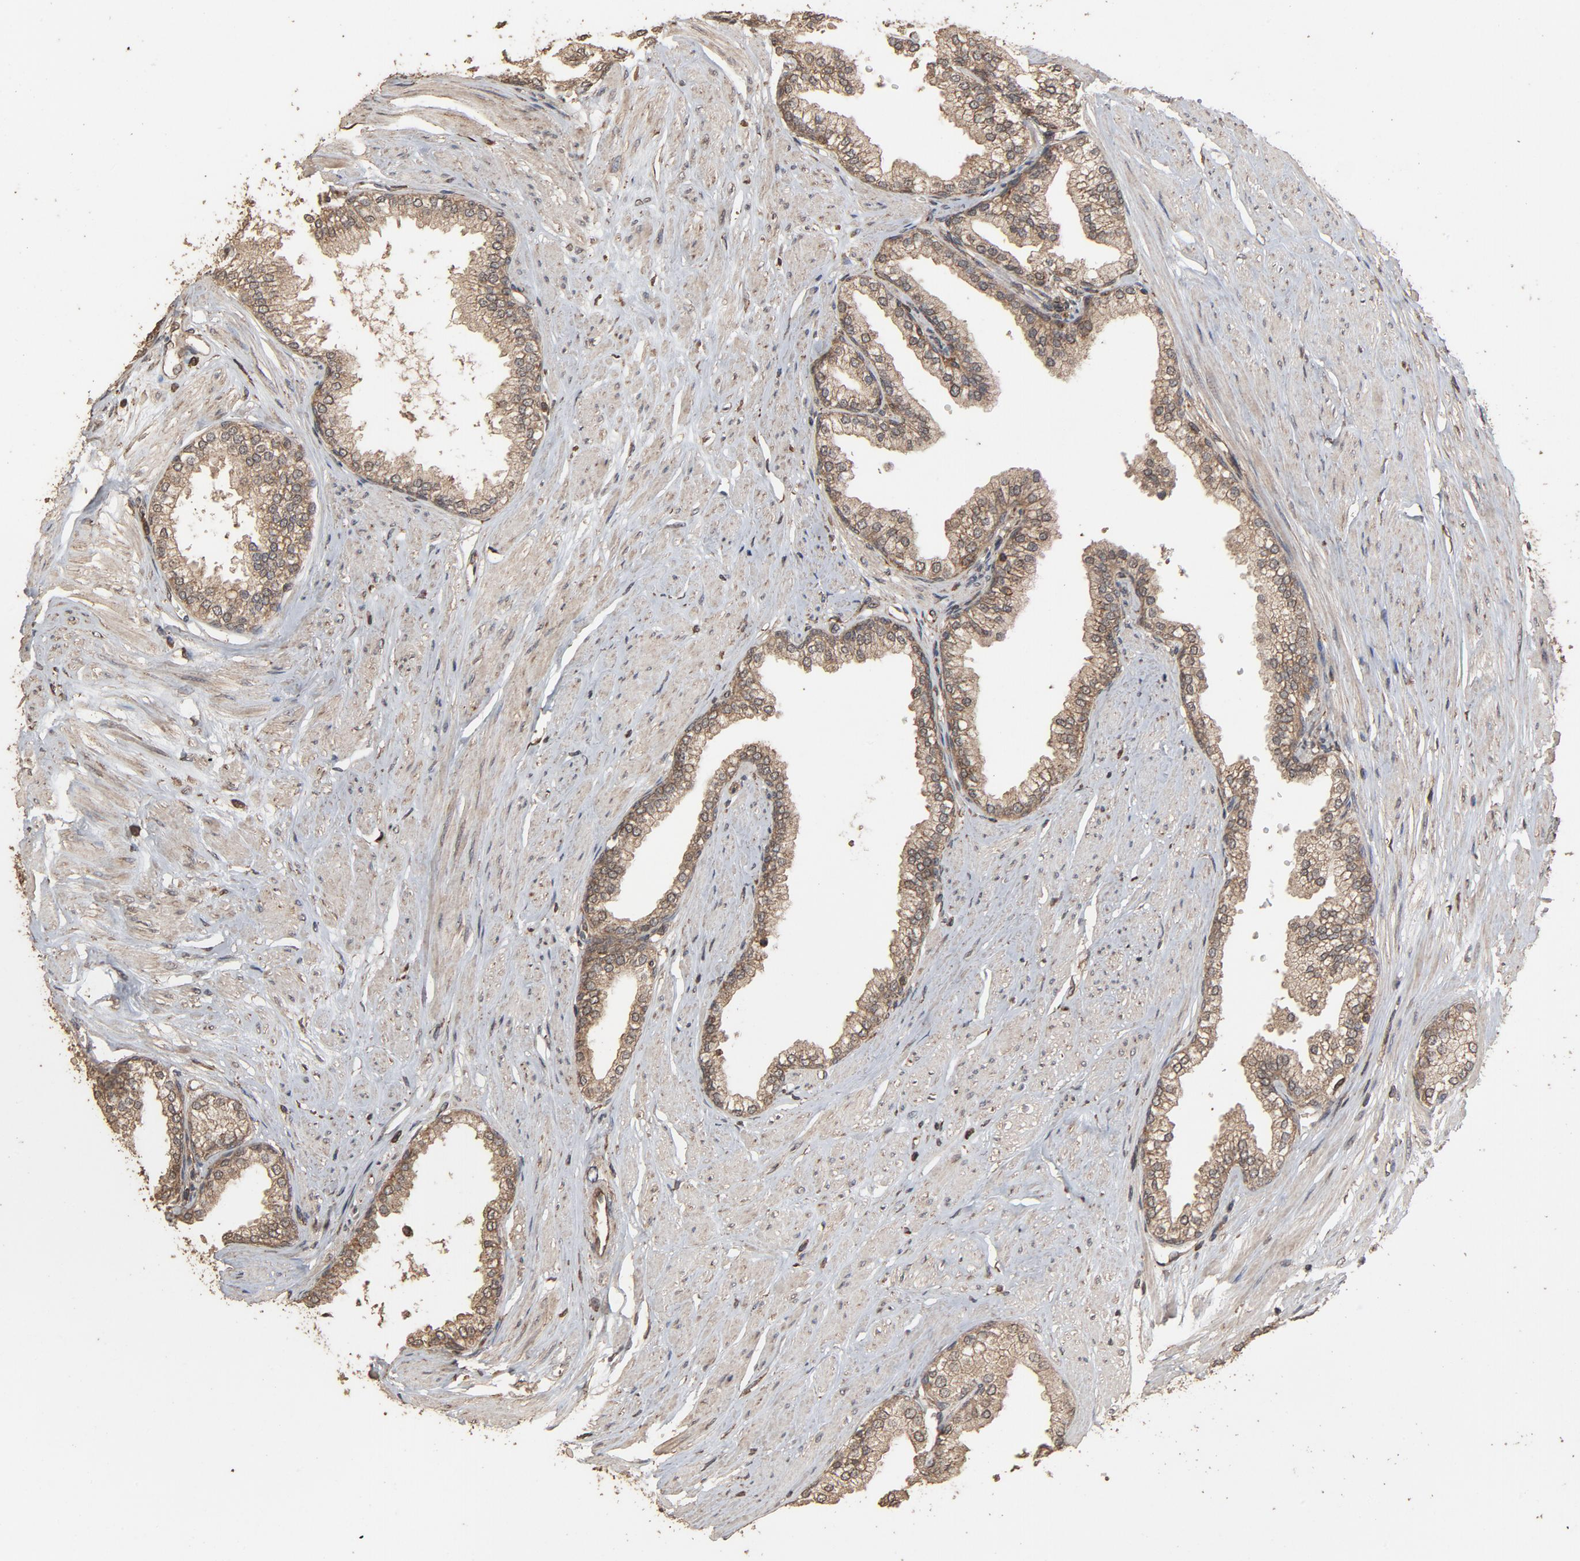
{"staining": {"intensity": "moderate", "quantity": "25%-75%", "location": "cytoplasmic/membranous"}, "tissue": "prostate", "cell_type": "Glandular cells", "image_type": "normal", "snomed": [{"axis": "morphology", "description": "Normal tissue, NOS"}, {"axis": "topography", "description": "Prostate"}], "caption": "Immunohistochemistry staining of unremarkable prostate, which reveals medium levels of moderate cytoplasmic/membranous expression in about 25%-75% of glandular cells indicating moderate cytoplasmic/membranous protein expression. The staining was performed using DAB (brown) for protein detection and nuclei were counterstained in hematoxylin (blue).", "gene": "RPS6KA6", "patient": {"sex": "male", "age": 64}}